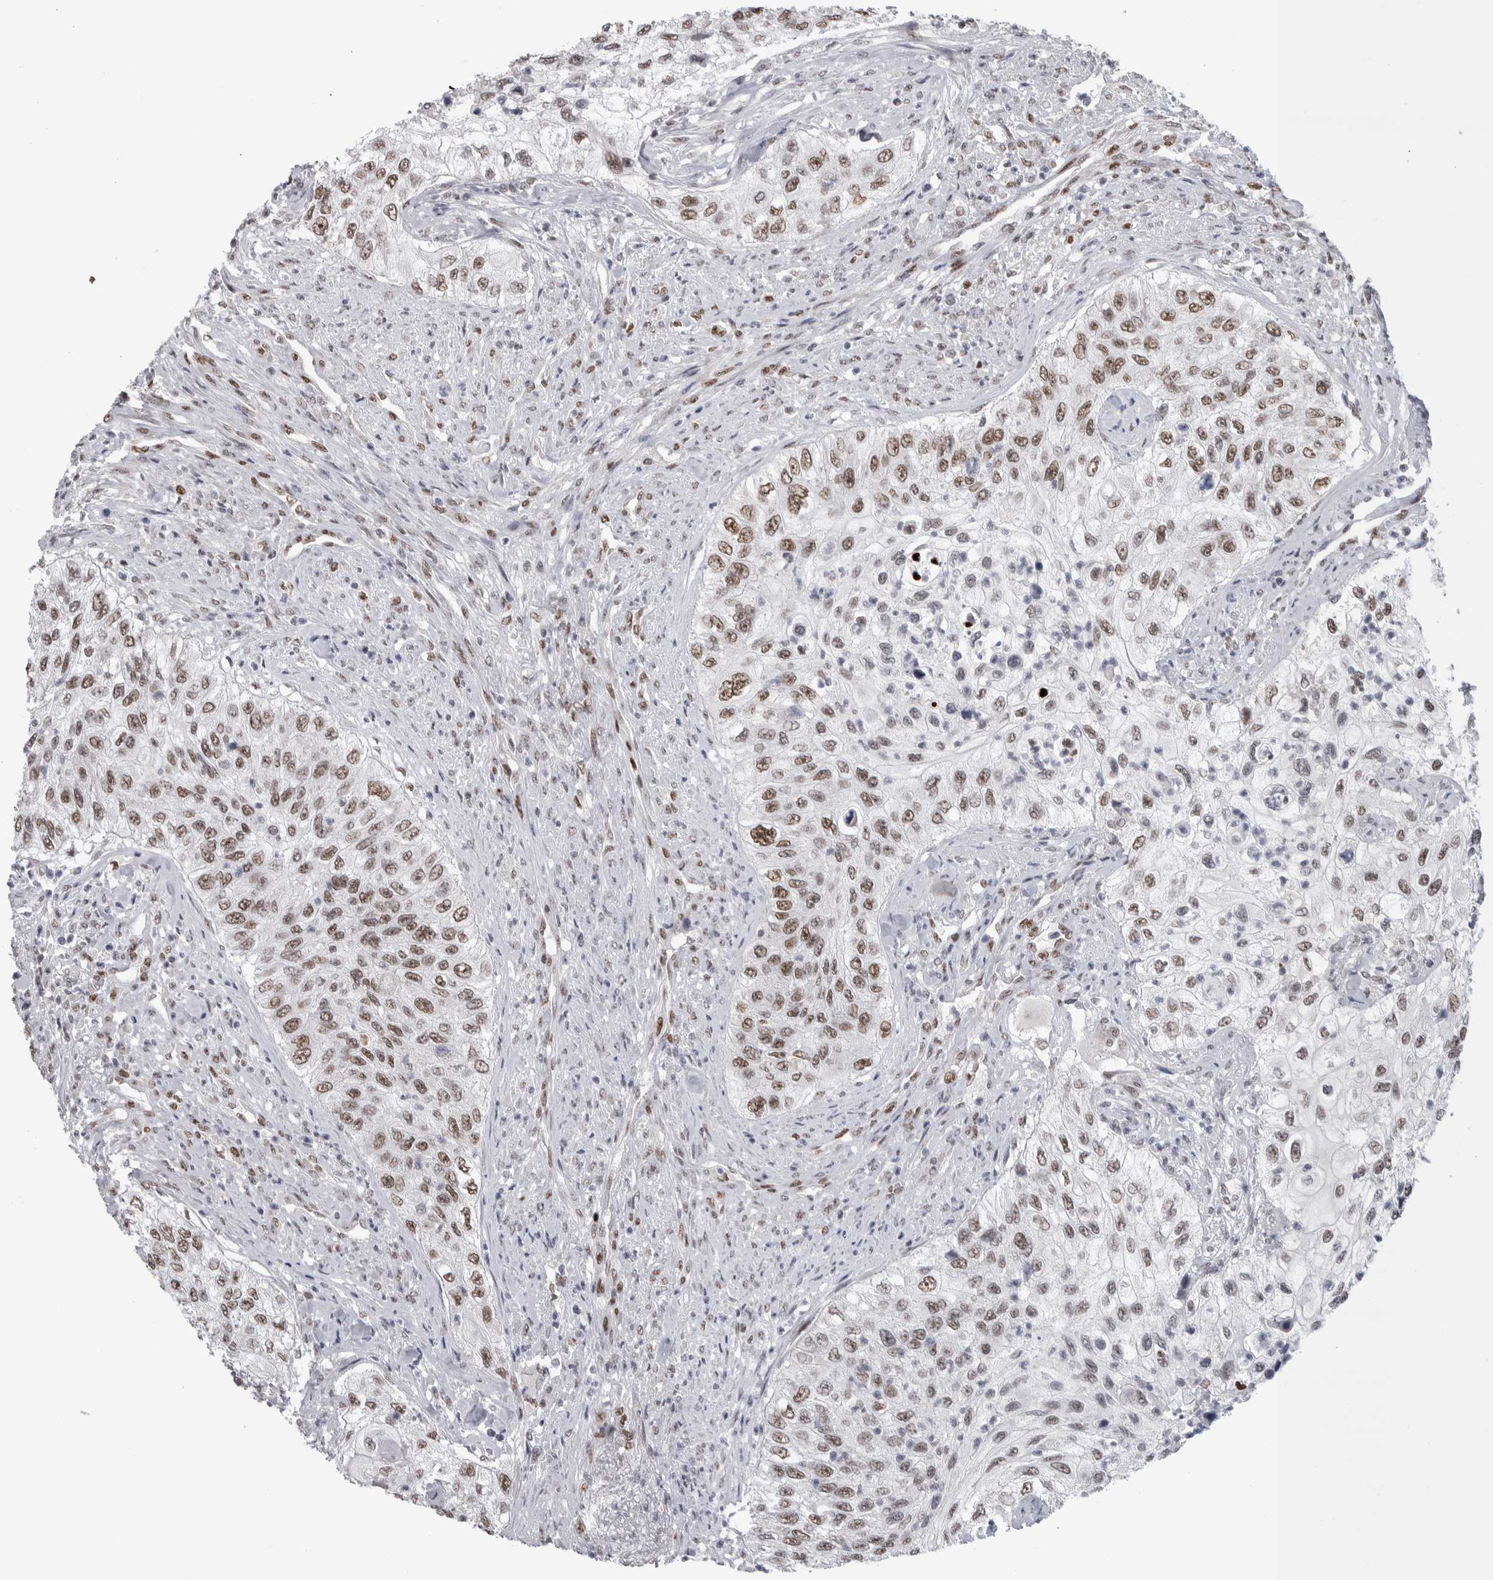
{"staining": {"intensity": "moderate", "quantity": ">75%", "location": "nuclear"}, "tissue": "urothelial cancer", "cell_type": "Tumor cells", "image_type": "cancer", "snomed": [{"axis": "morphology", "description": "Urothelial carcinoma, High grade"}, {"axis": "topography", "description": "Urinary bladder"}], "caption": "Brown immunohistochemical staining in human urothelial cancer displays moderate nuclear expression in about >75% of tumor cells.", "gene": "HEXIM2", "patient": {"sex": "female", "age": 60}}